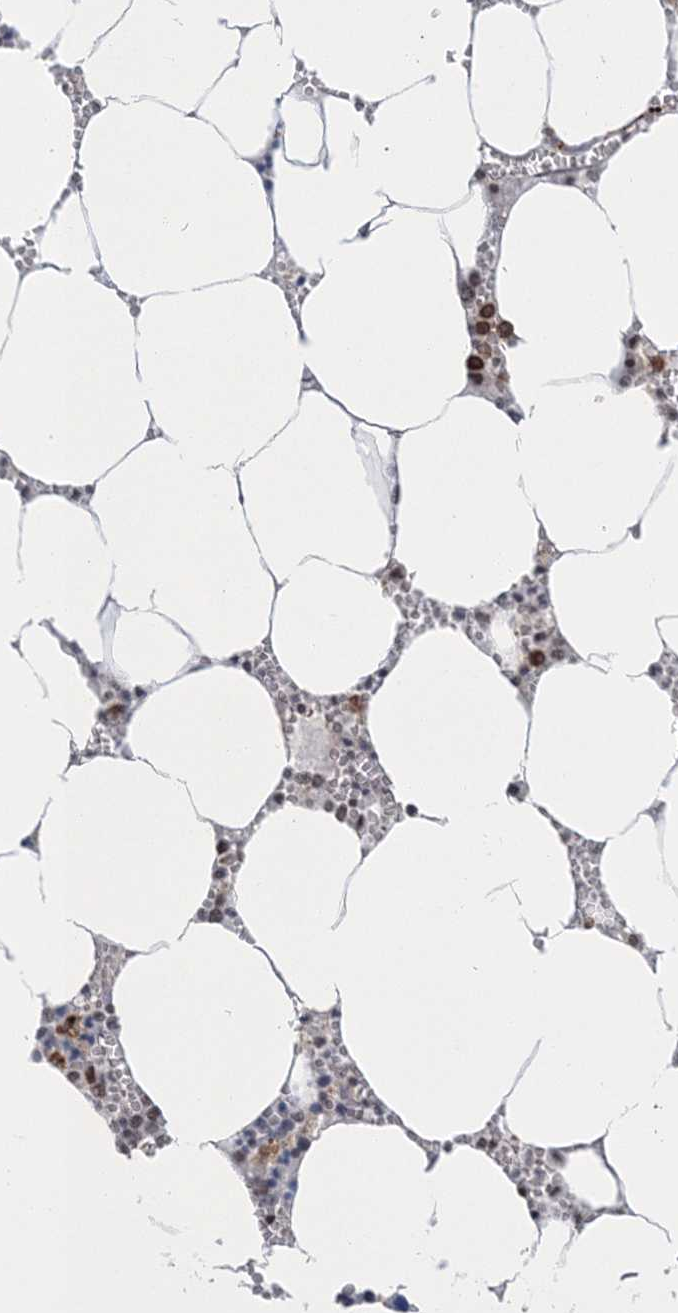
{"staining": {"intensity": "moderate", "quantity": "<25%", "location": "nuclear"}, "tissue": "bone marrow", "cell_type": "Hematopoietic cells", "image_type": "normal", "snomed": [{"axis": "morphology", "description": "Normal tissue, NOS"}, {"axis": "topography", "description": "Bone marrow"}], "caption": "Brown immunohistochemical staining in normal human bone marrow reveals moderate nuclear expression in approximately <25% of hematopoietic cells.", "gene": "PDS5A", "patient": {"sex": "male", "age": 70}}